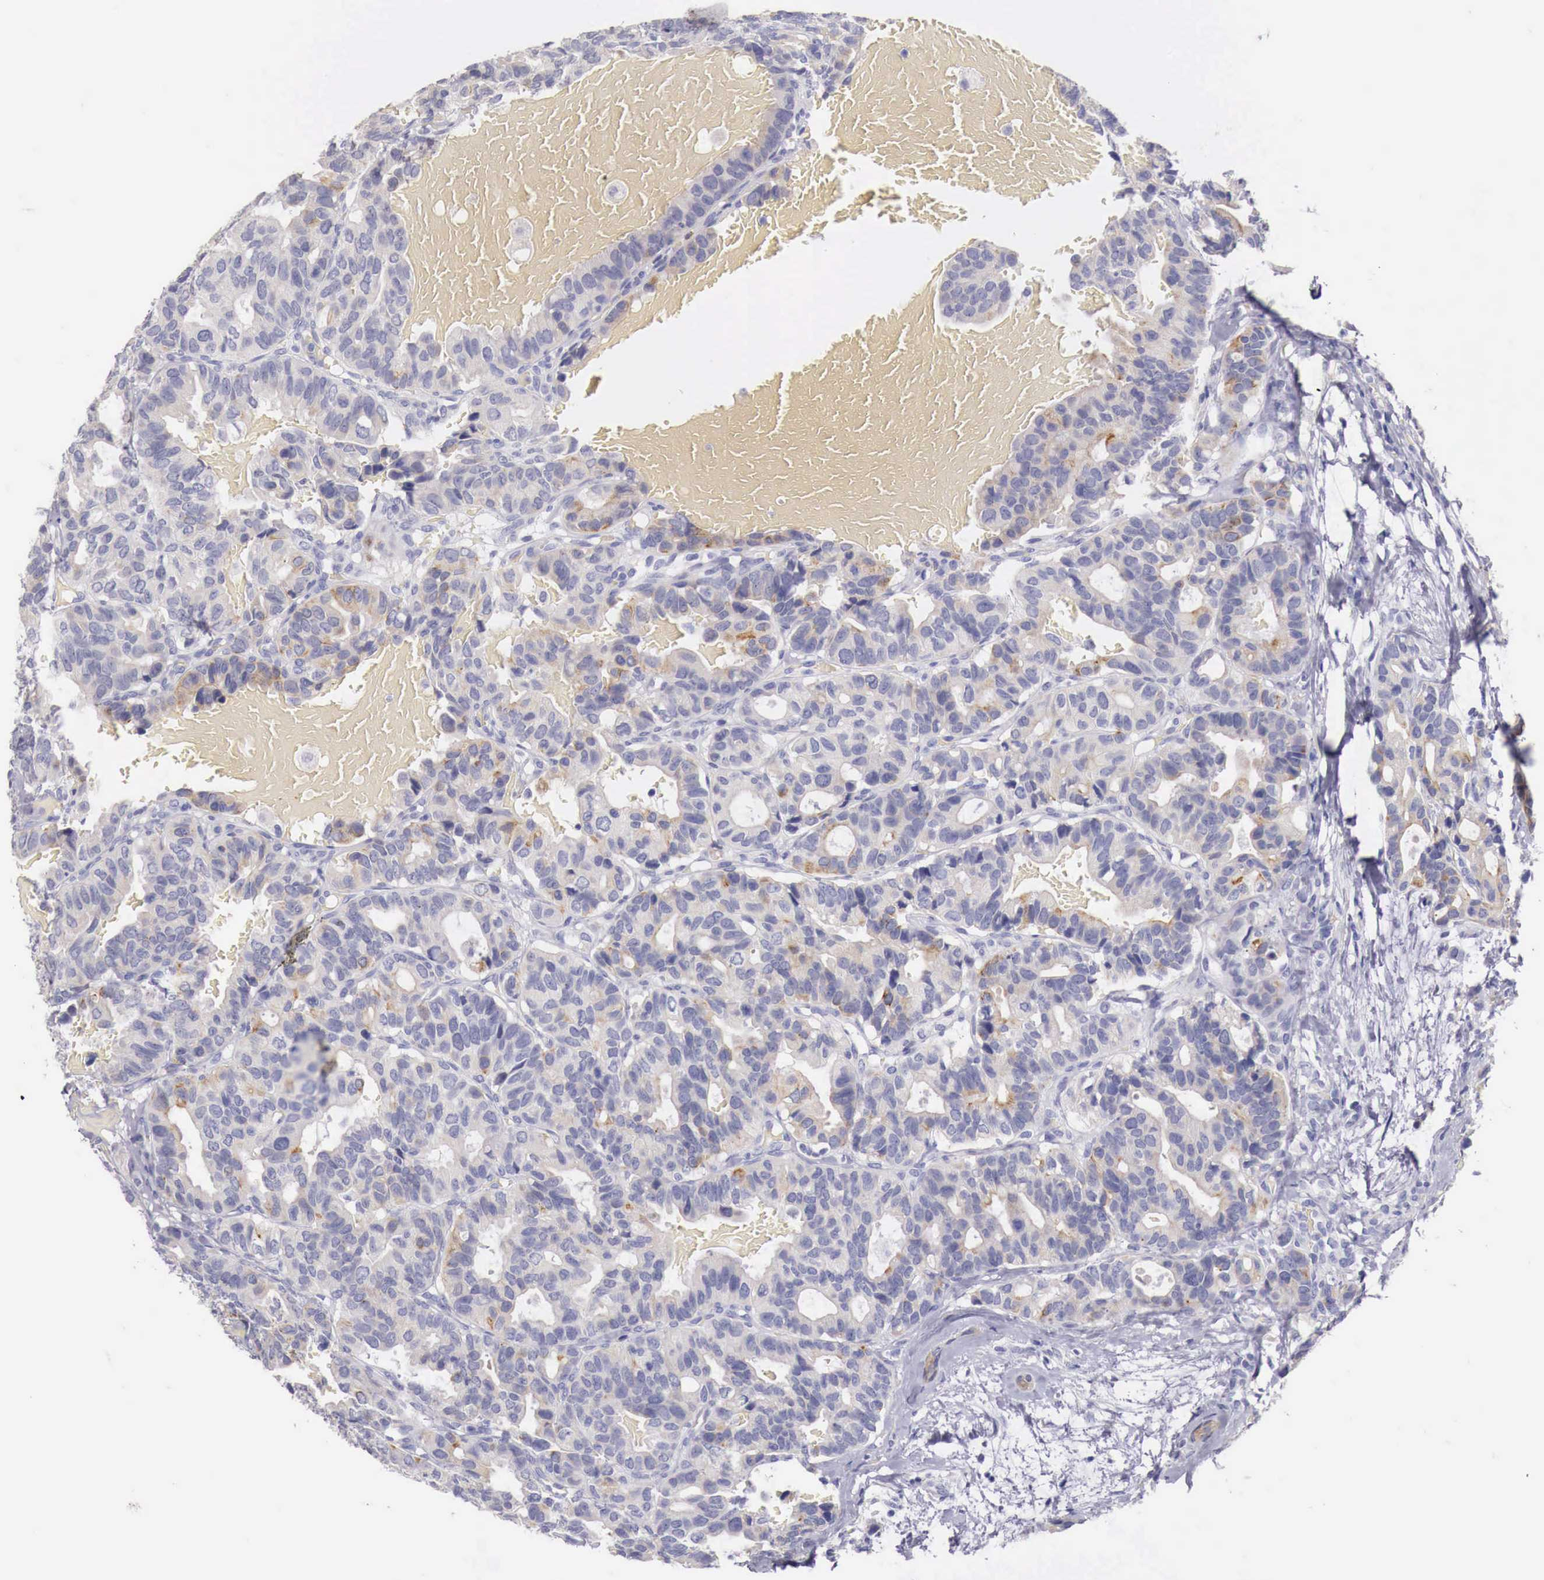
{"staining": {"intensity": "weak", "quantity": "25%-75%", "location": "cytoplasmic/membranous"}, "tissue": "breast cancer", "cell_type": "Tumor cells", "image_type": "cancer", "snomed": [{"axis": "morphology", "description": "Duct carcinoma"}, {"axis": "topography", "description": "Breast"}], "caption": "Weak cytoplasmic/membranous positivity for a protein is appreciated in approximately 25%-75% of tumor cells of breast cancer using IHC.", "gene": "NREP", "patient": {"sex": "female", "age": 69}}